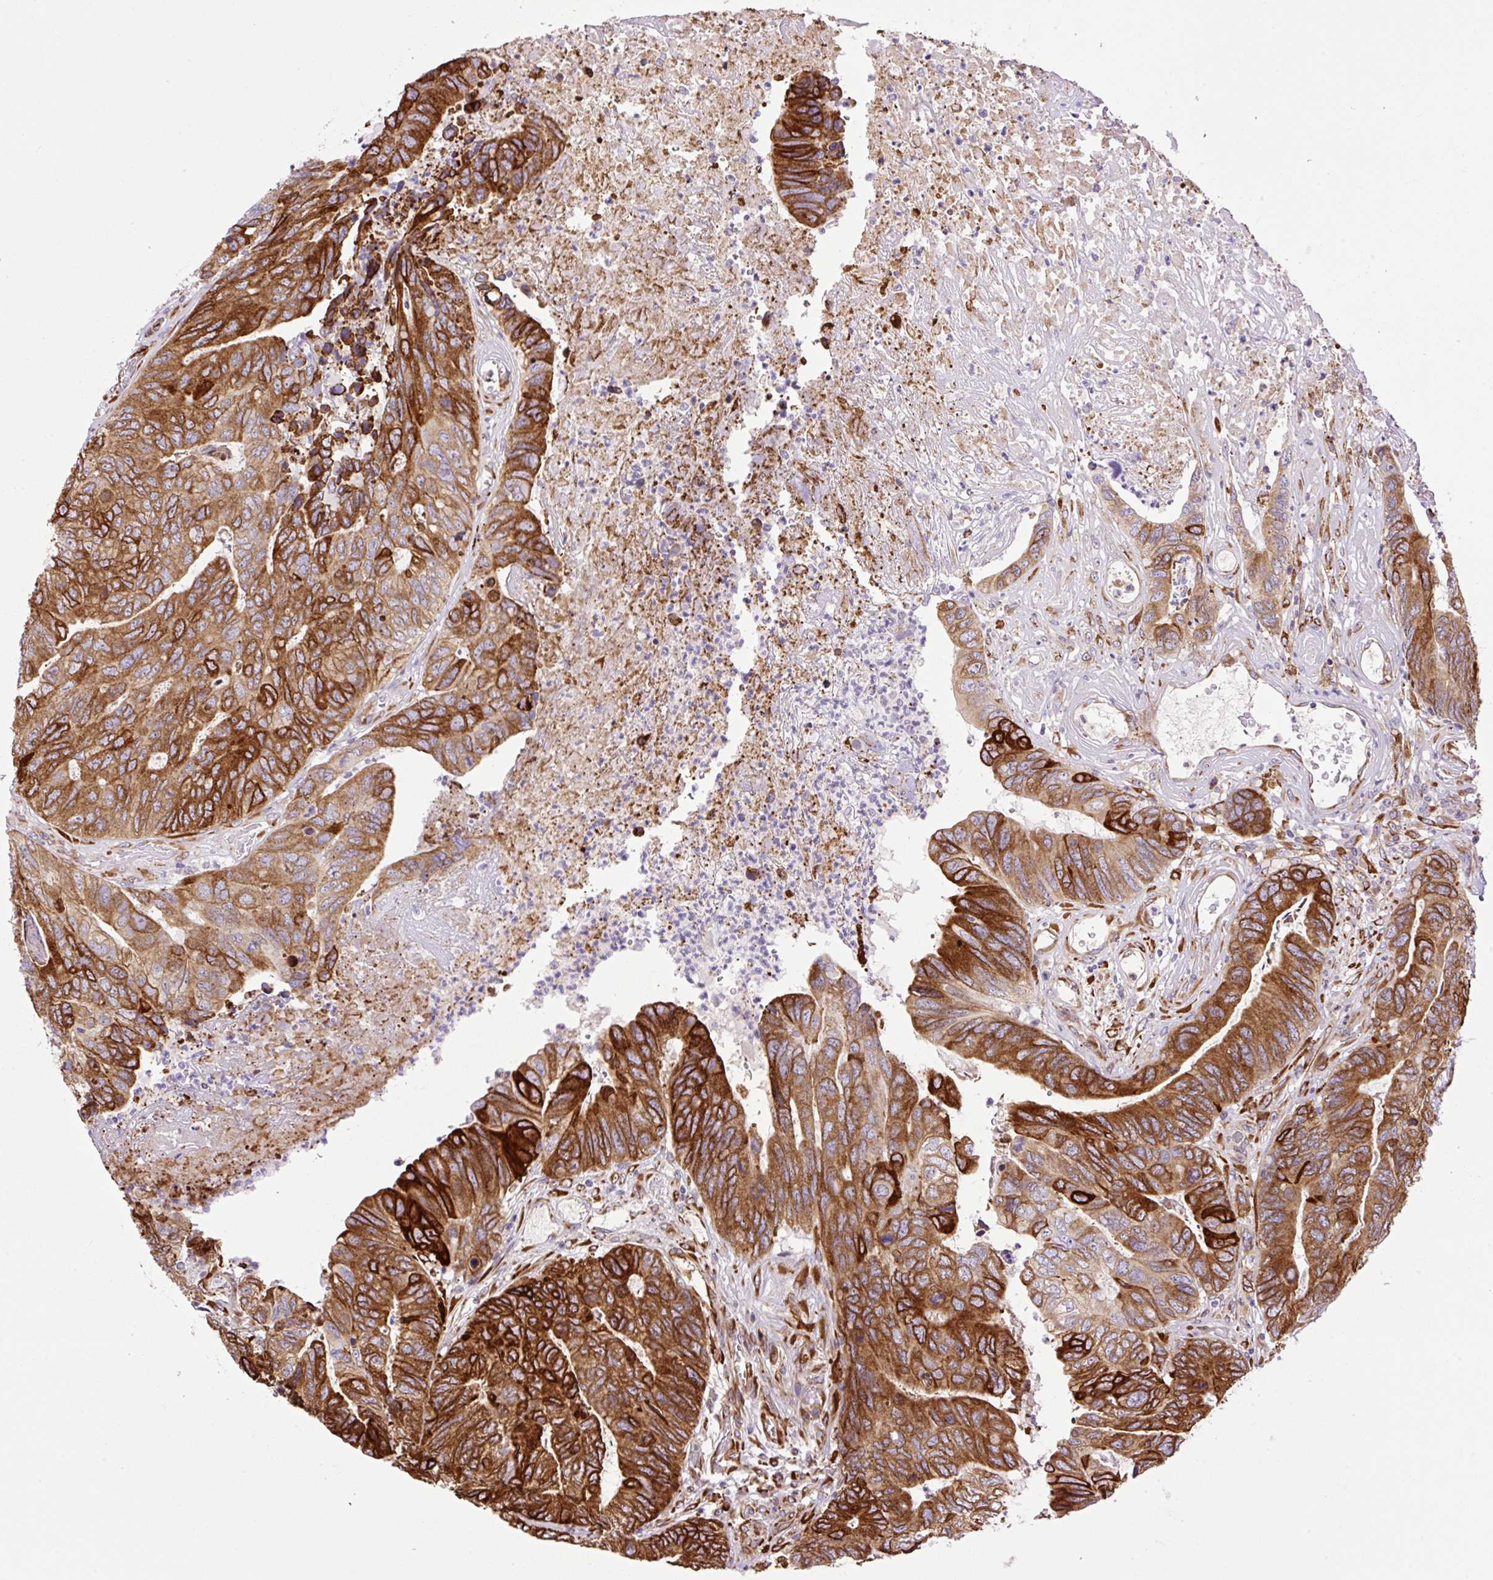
{"staining": {"intensity": "strong", "quantity": ">75%", "location": "cytoplasmic/membranous"}, "tissue": "colorectal cancer", "cell_type": "Tumor cells", "image_type": "cancer", "snomed": [{"axis": "morphology", "description": "Adenocarcinoma, NOS"}, {"axis": "topography", "description": "Colon"}], "caption": "High-power microscopy captured an immunohistochemistry image of colorectal cancer, revealing strong cytoplasmic/membranous positivity in about >75% of tumor cells.", "gene": "RAB30", "patient": {"sex": "female", "age": 67}}